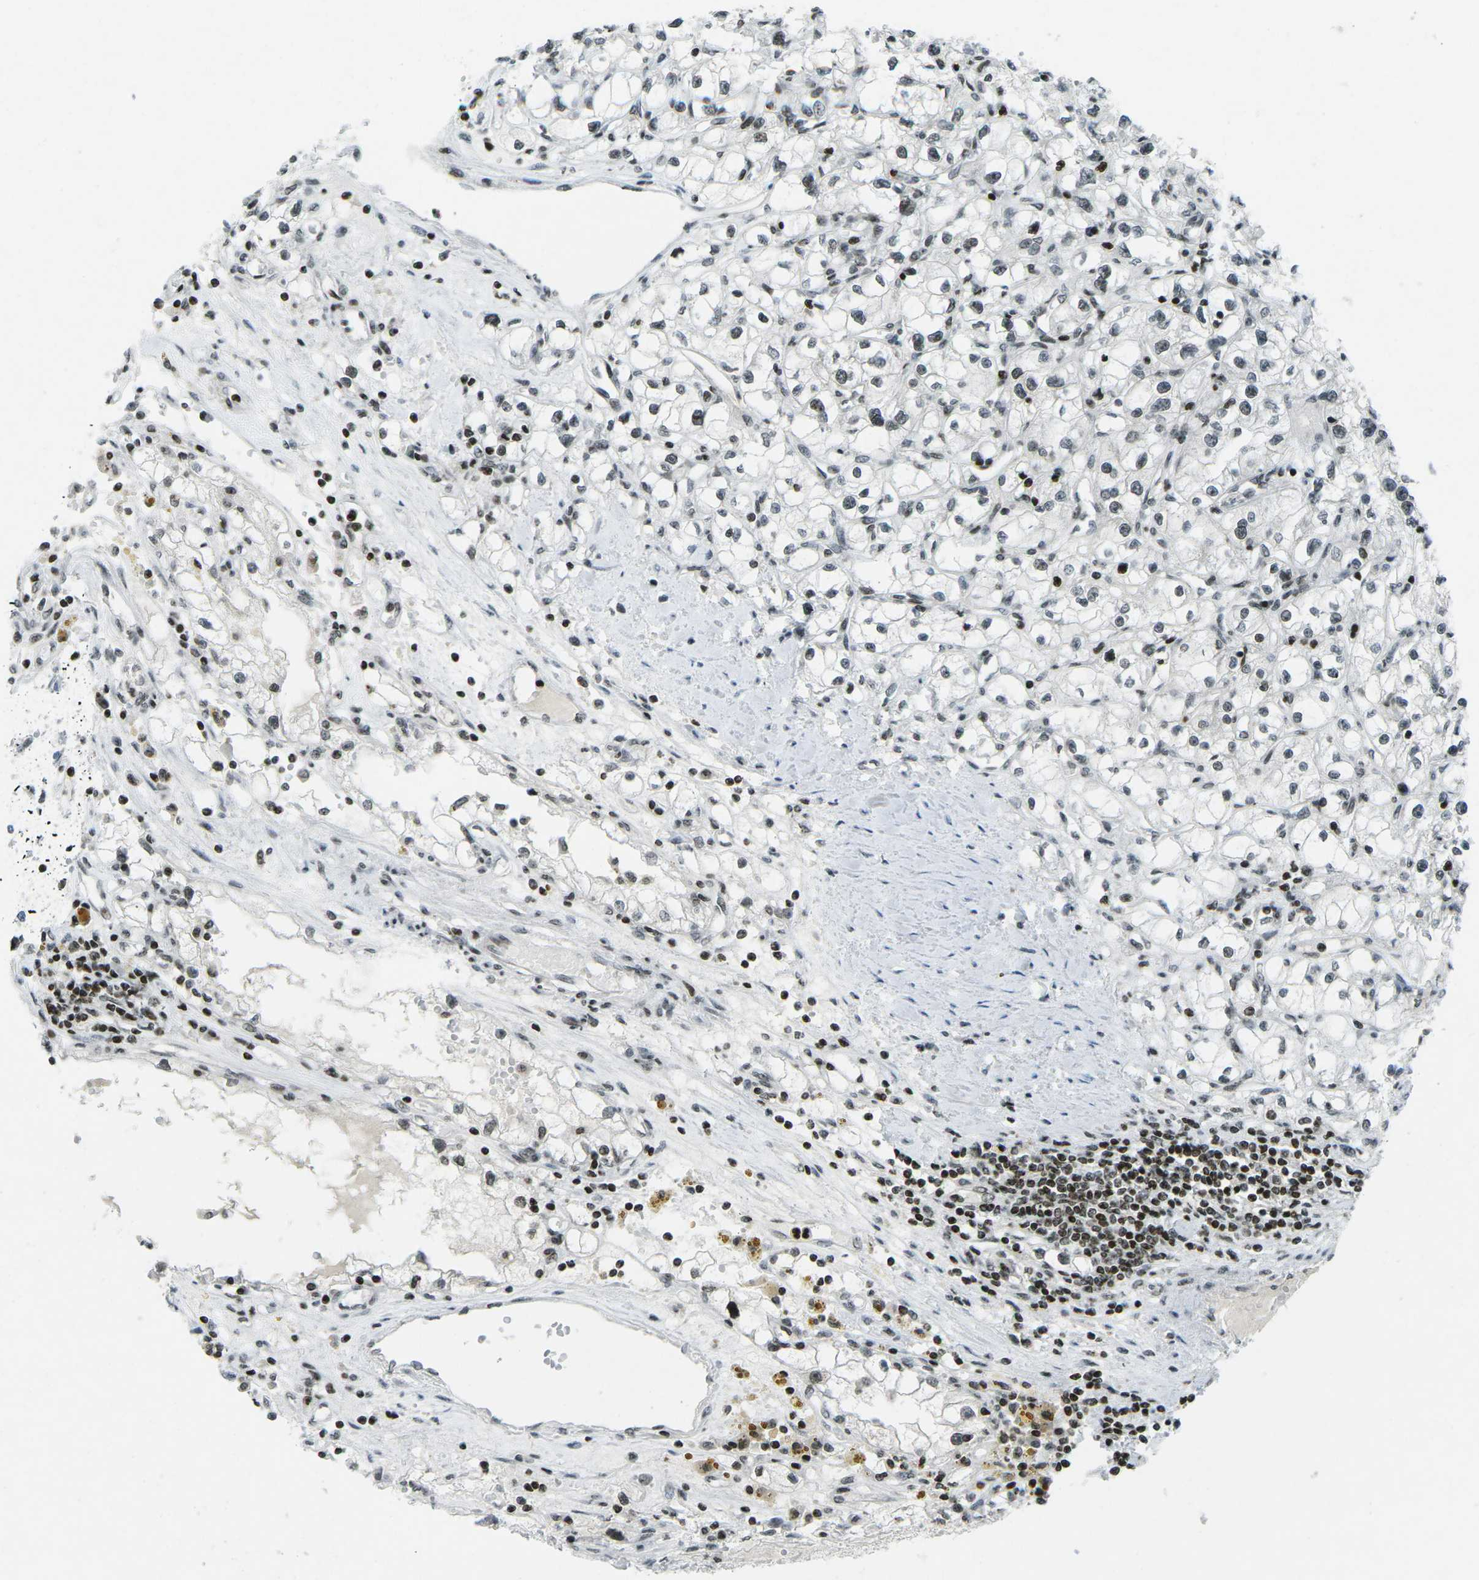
{"staining": {"intensity": "moderate", "quantity": "<25%", "location": "nuclear"}, "tissue": "renal cancer", "cell_type": "Tumor cells", "image_type": "cancer", "snomed": [{"axis": "morphology", "description": "Adenocarcinoma, NOS"}, {"axis": "topography", "description": "Kidney"}], "caption": "Protein staining demonstrates moderate nuclear expression in approximately <25% of tumor cells in renal cancer (adenocarcinoma). Immunohistochemistry stains the protein of interest in brown and the nuclei are stained blue.", "gene": "EME1", "patient": {"sex": "male", "age": 56}}